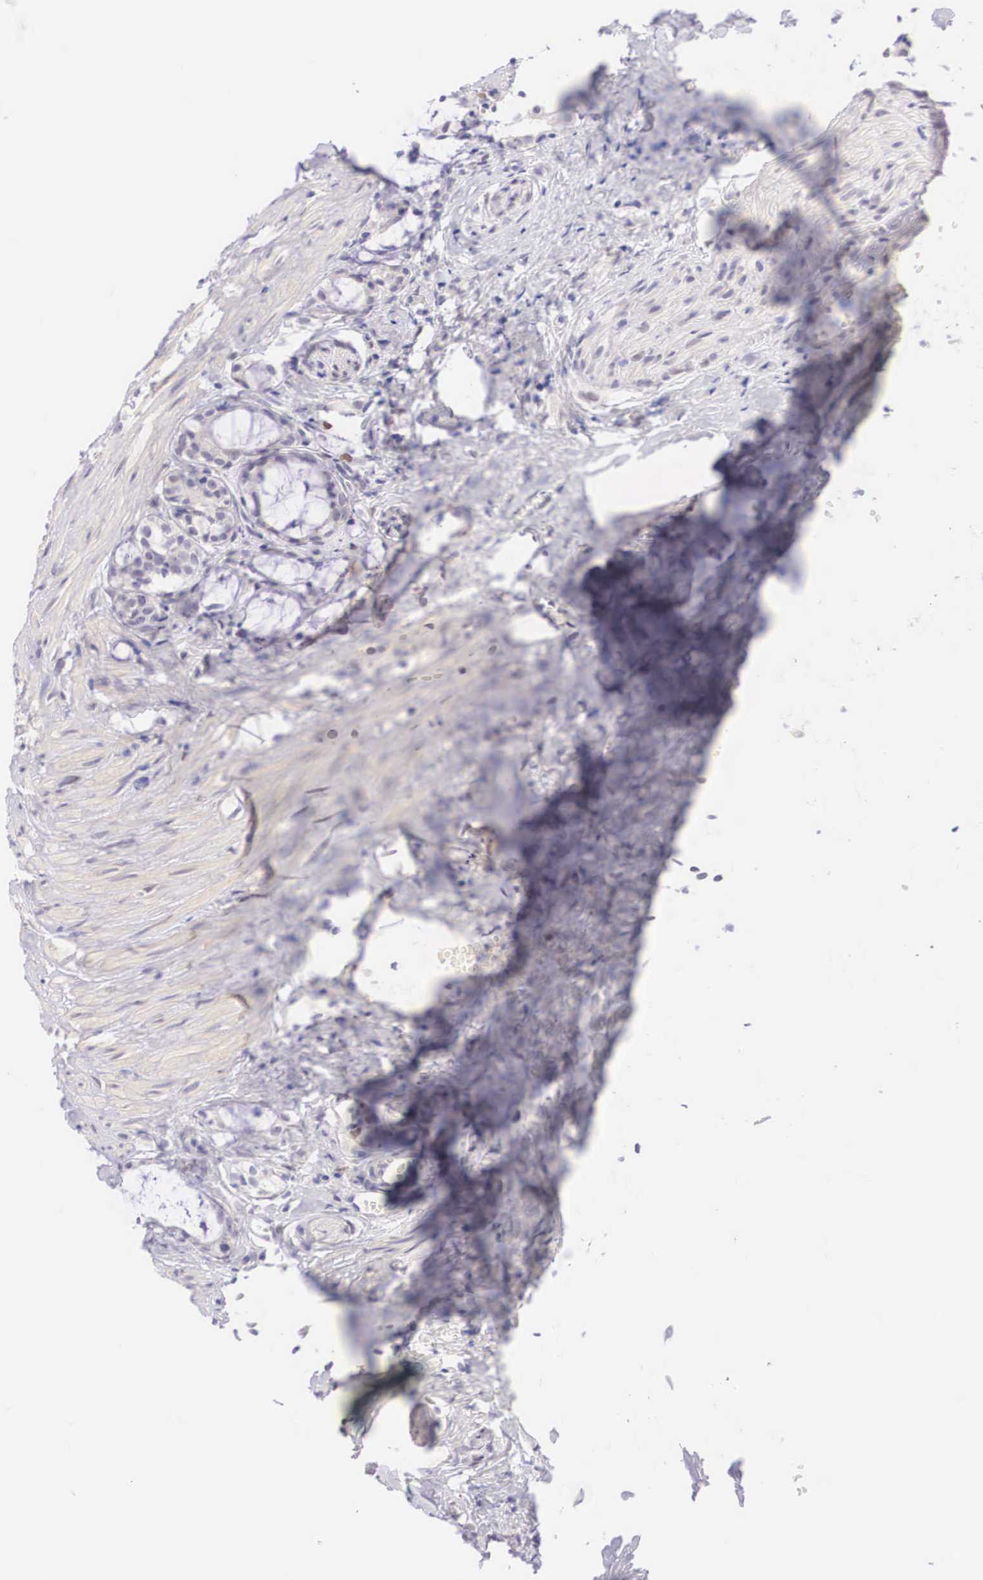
{"staining": {"intensity": "negative", "quantity": "none", "location": "none"}, "tissue": "seminal vesicle", "cell_type": "Glandular cells", "image_type": "normal", "snomed": [{"axis": "morphology", "description": "Normal tissue, NOS"}, {"axis": "topography", "description": "Seminal veicle"}], "caption": "The photomicrograph shows no significant positivity in glandular cells of seminal vesicle.", "gene": "BCL6", "patient": {"sex": "male", "age": 60}}